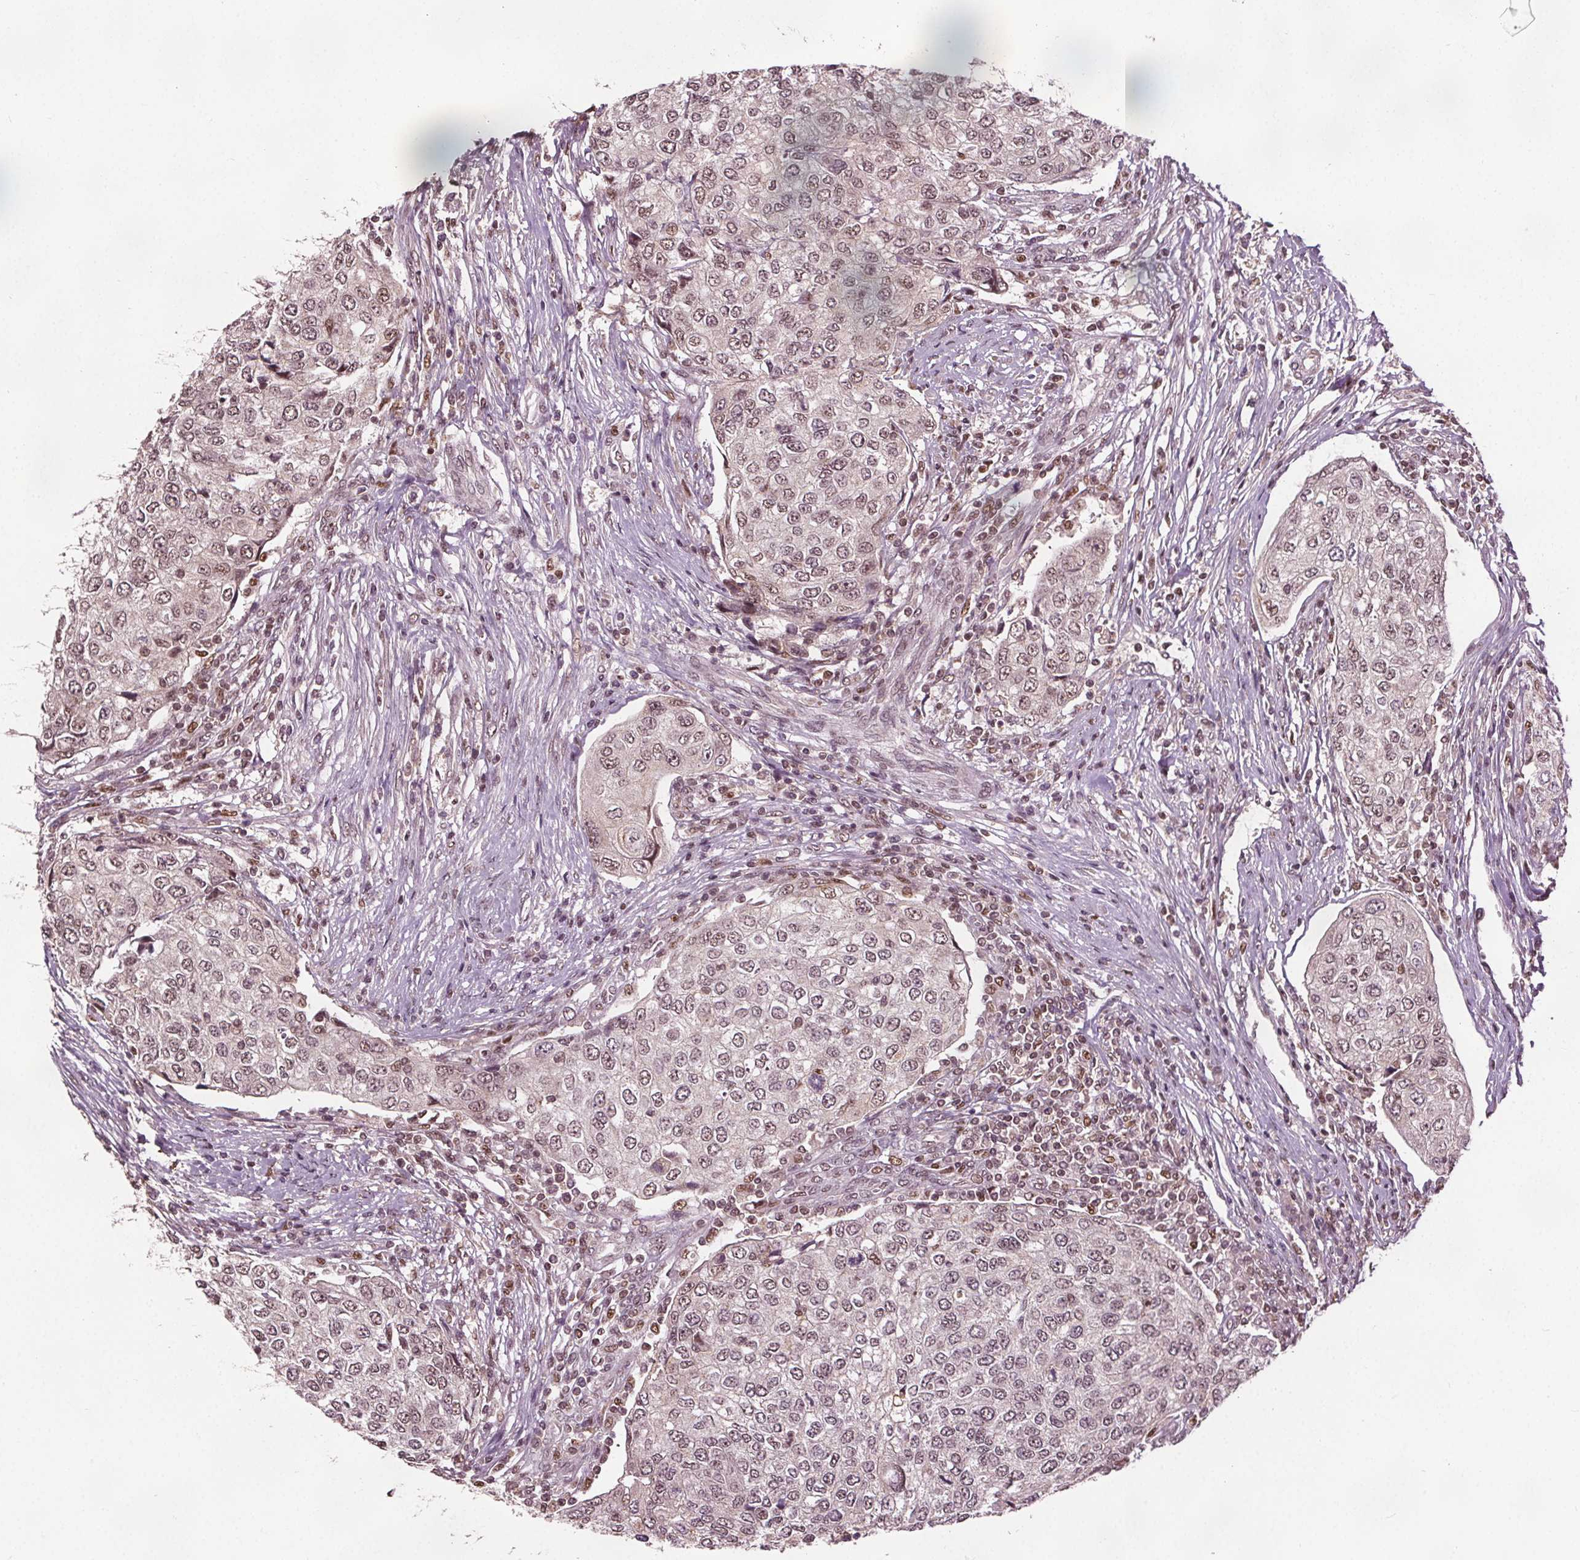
{"staining": {"intensity": "weak", "quantity": ">75%", "location": "nuclear"}, "tissue": "urothelial cancer", "cell_type": "Tumor cells", "image_type": "cancer", "snomed": [{"axis": "morphology", "description": "Urothelial carcinoma, High grade"}, {"axis": "topography", "description": "Urinary bladder"}], "caption": "This micrograph demonstrates urothelial cancer stained with immunohistochemistry to label a protein in brown. The nuclear of tumor cells show weak positivity for the protein. Nuclei are counter-stained blue.", "gene": "DDX11", "patient": {"sex": "female", "age": 78}}